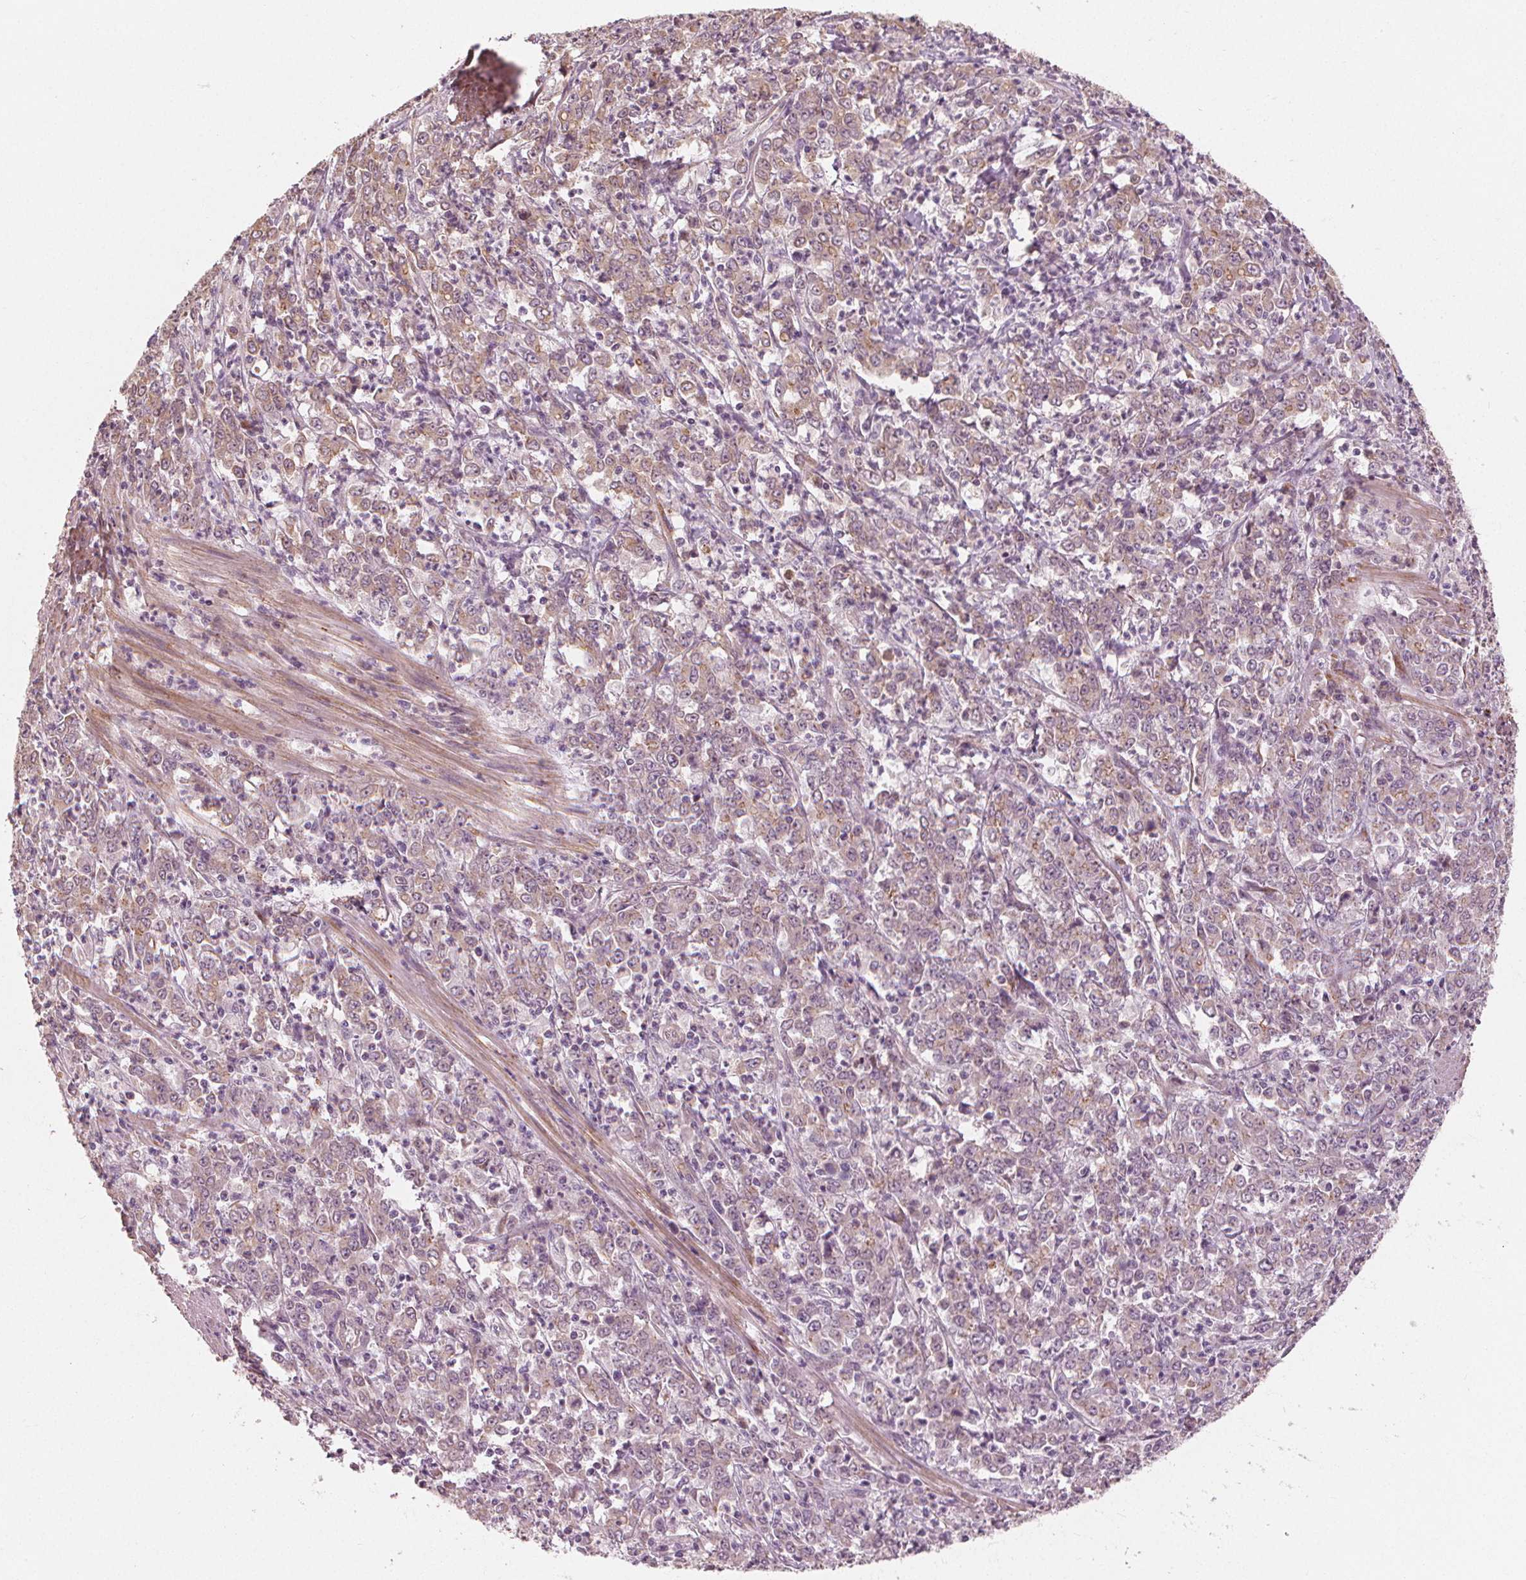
{"staining": {"intensity": "moderate", "quantity": "<25%", "location": "cytoplasmic/membranous"}, "tissue": "stomach cancer", "cell_type": "Tumor cells", "image_type": "cancer", "snomed": [{"axis": "morphology", "description": "Adenocarcinoma, NOS"}, {"axis": "topography", "description": "Stomach, lower"}], "caption": "Stomach adenocarcinoma stained for a protein (brown) shows moderate cytoplasmic/membranous positive positivity in approximately <25% of tumor cells.", "gene": "CLBA1", "patient": {"sex": "female", "age": 71}}